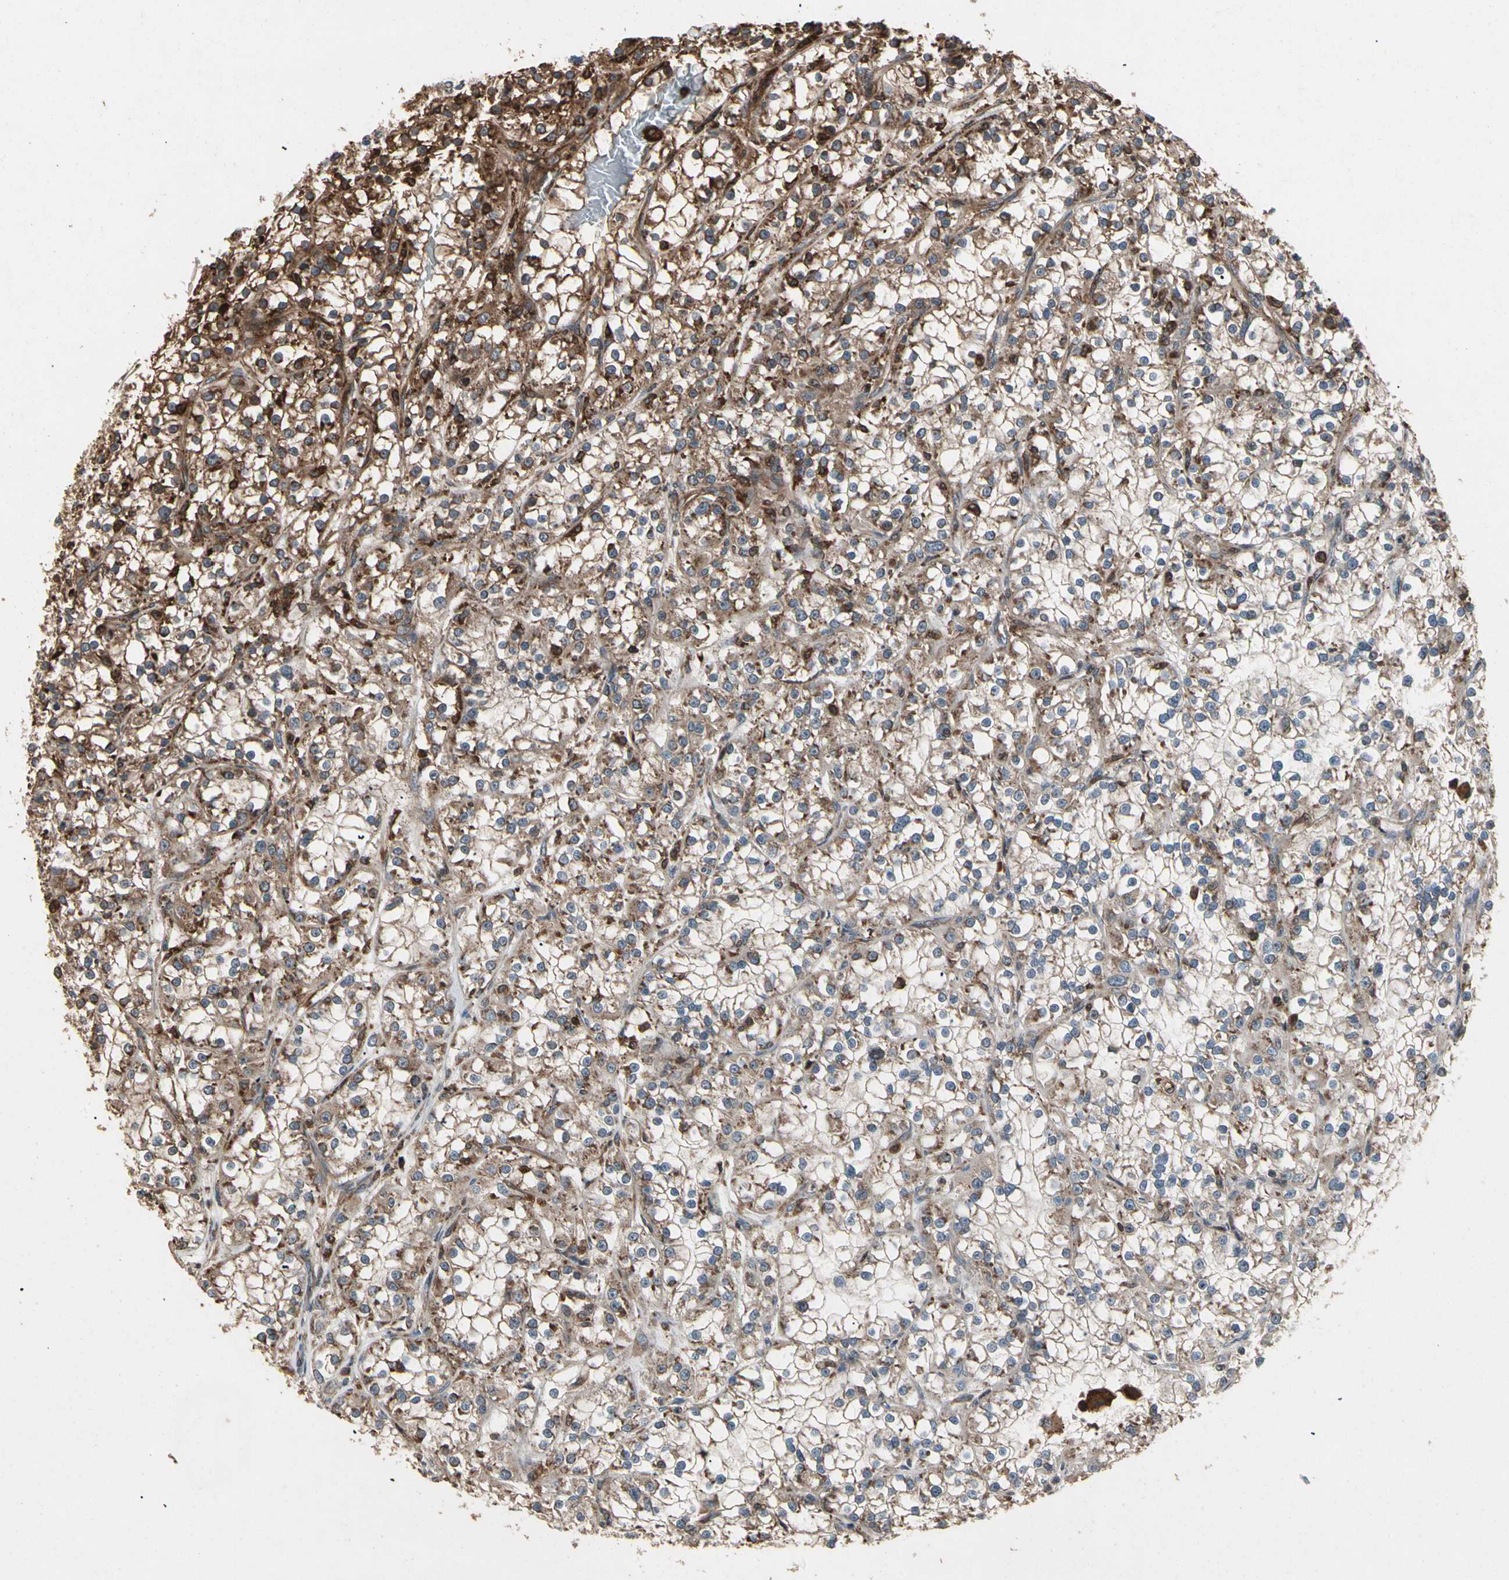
{"staining": {"intensity": "strong", "quantity": ">75%", "location": "cytoplasmic/membranous"}, "tissue": "renal cancer", "cell_type": "Tumor cells", "image_type": "cancer", "snomed": [{"axis": "morphology", "description": "Adenocarcinoma, NOS"}, {"axis": "topography", "description": "Kidney"}], "caption": "A high amount of strong cytoplasmic/membranous positivity is seen in about >75% of tumor cells in renal cancer tissue. The protein is shown in brown color, while the nuclei are stained blue.", "gene": "AGBL2", "patient": {"sex": "female", "age": 52}}